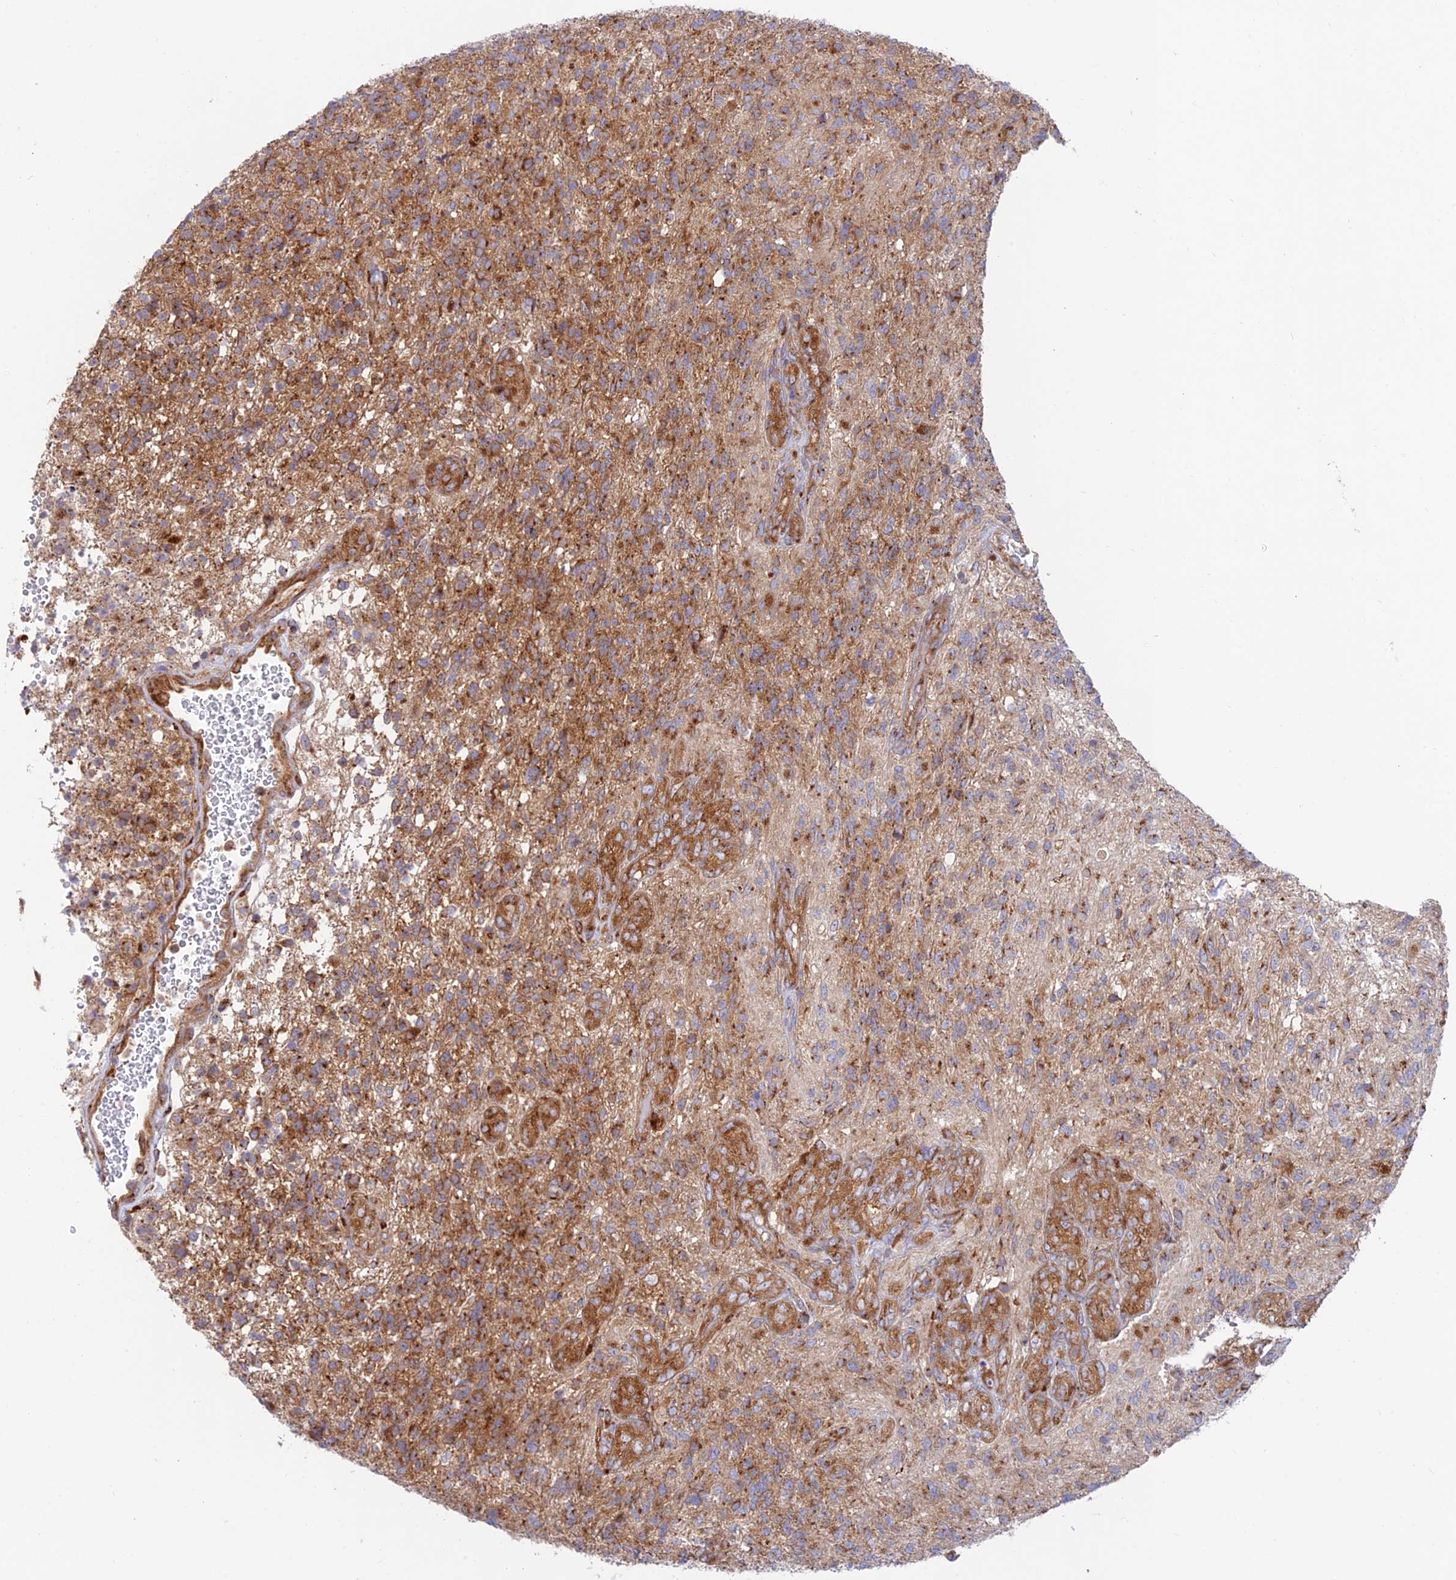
{"staining": {"intensity": "moderate", "quantity": ">75%", "location": "cytoplasmic/membranous"}, "tissue": "glioma", "cell_type": "Tumor cells", "image_type": "cancer", "snomed": [{"axis": "morphology", "description": "Glioma, malignant, High grade"}, {"axis": "topography", "description": "Brain"}], "caption": "This photomicrograph reveals IHC staining of glioma, with medium moderate cytoplasmic/membranous staining in about >75% of tumor cells.", "gene": "GOLGA3", "patient": {"sex": "male", "age": 56}}